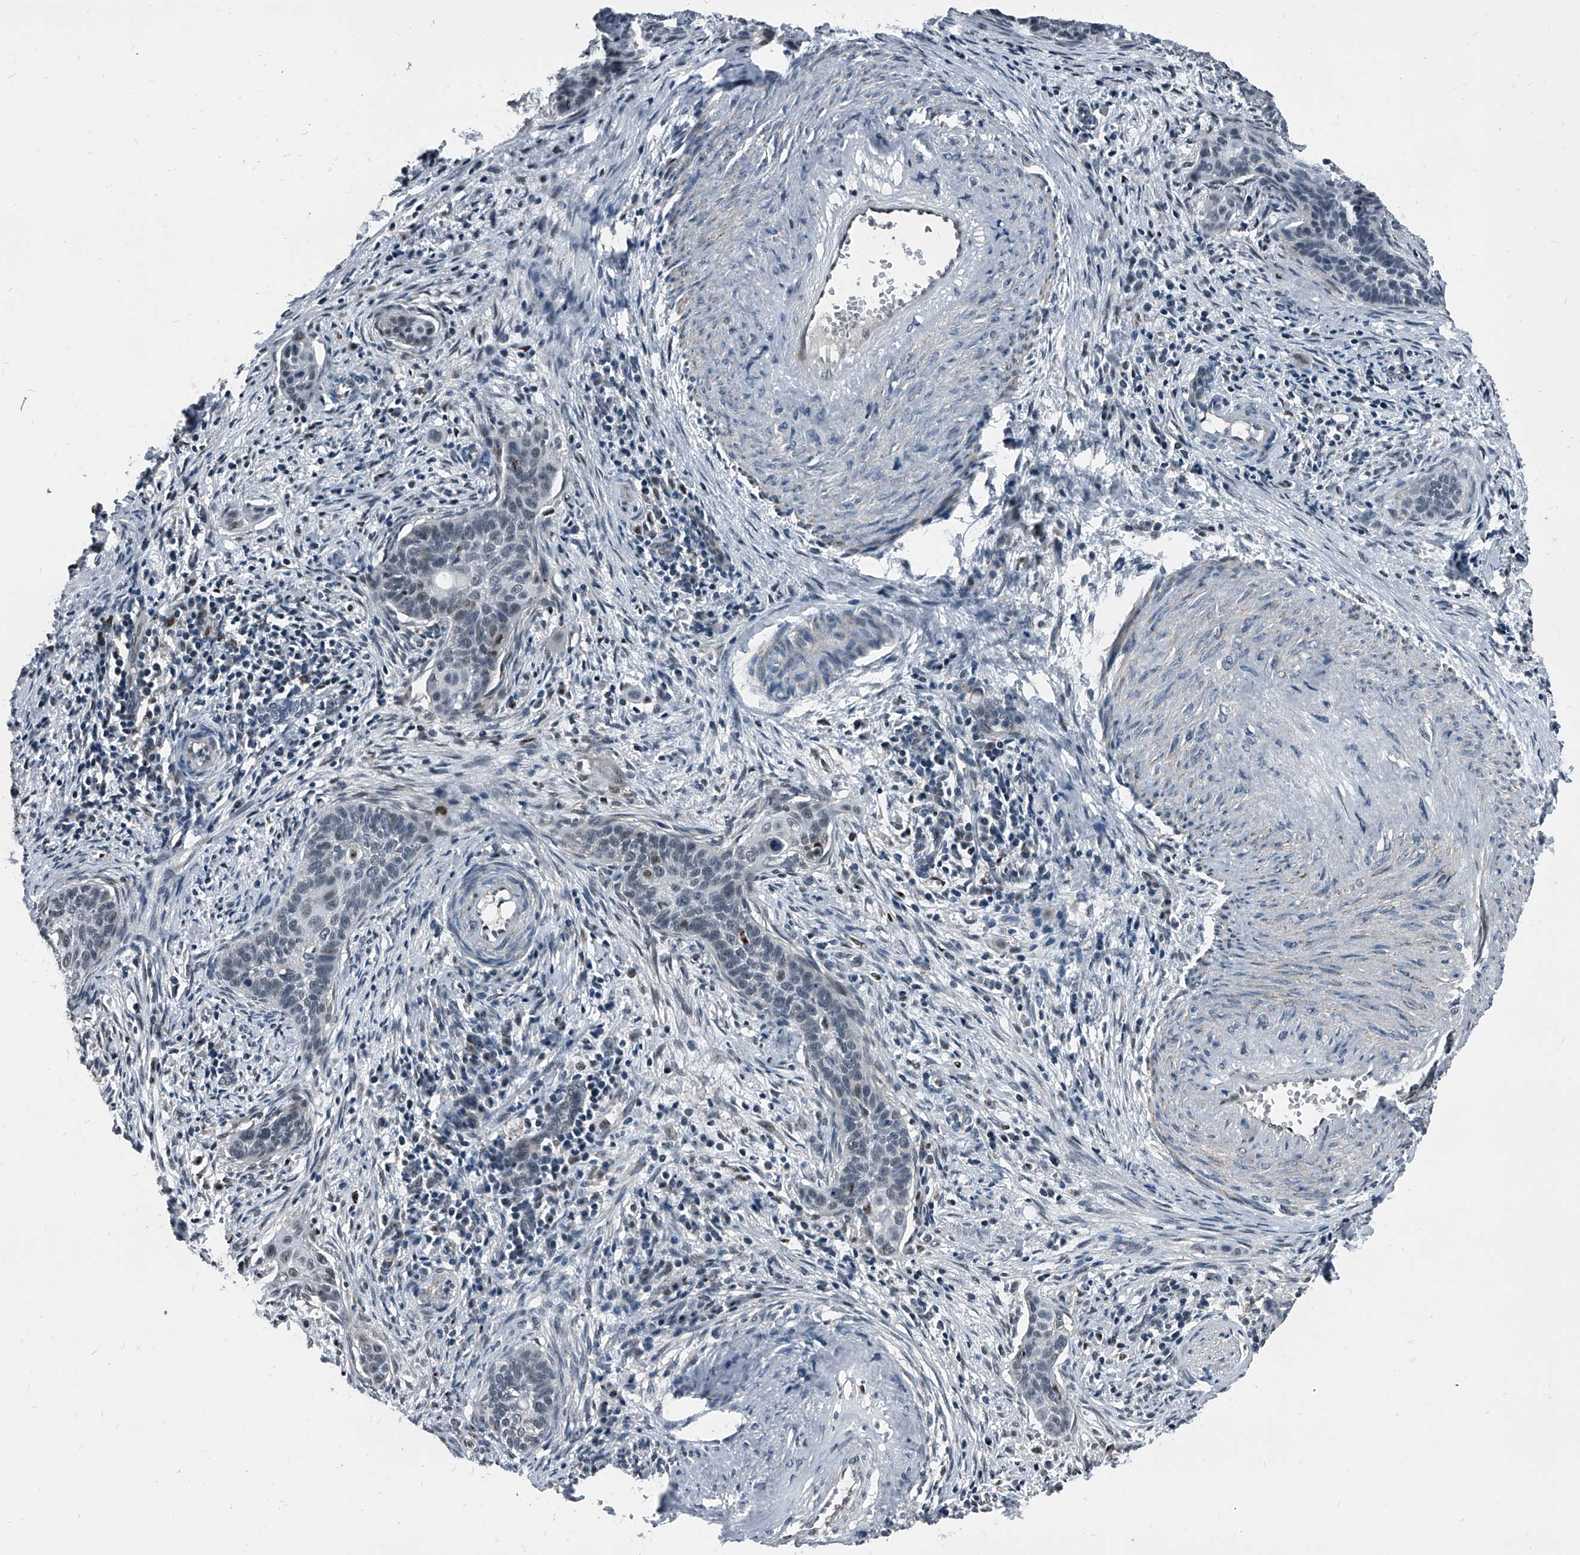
{"staining": {"intensity": "negative", "quantity": "none", "location": "none"}, "tissue": "cervical cancer", "cell_type": "Tumor cells", "image_type": "cancer", "snomed": [{"axis": "morphology", "description": "Squamous cell carcinoma, NOS"}, {"axis": "topography", "description": "Cervix"}], "caption": "IHC histopathology image of cervical cancer (squamous cell carcinoma) stained for a protein (brown), which shows no positivity in tumor cells. Brightfield microscopy of IHC stained with DAB (brown) and hematoxylin (blue), captured at high magnification.", "gene": "MEN1", "patient": {"sex": "female", "age": 33}}